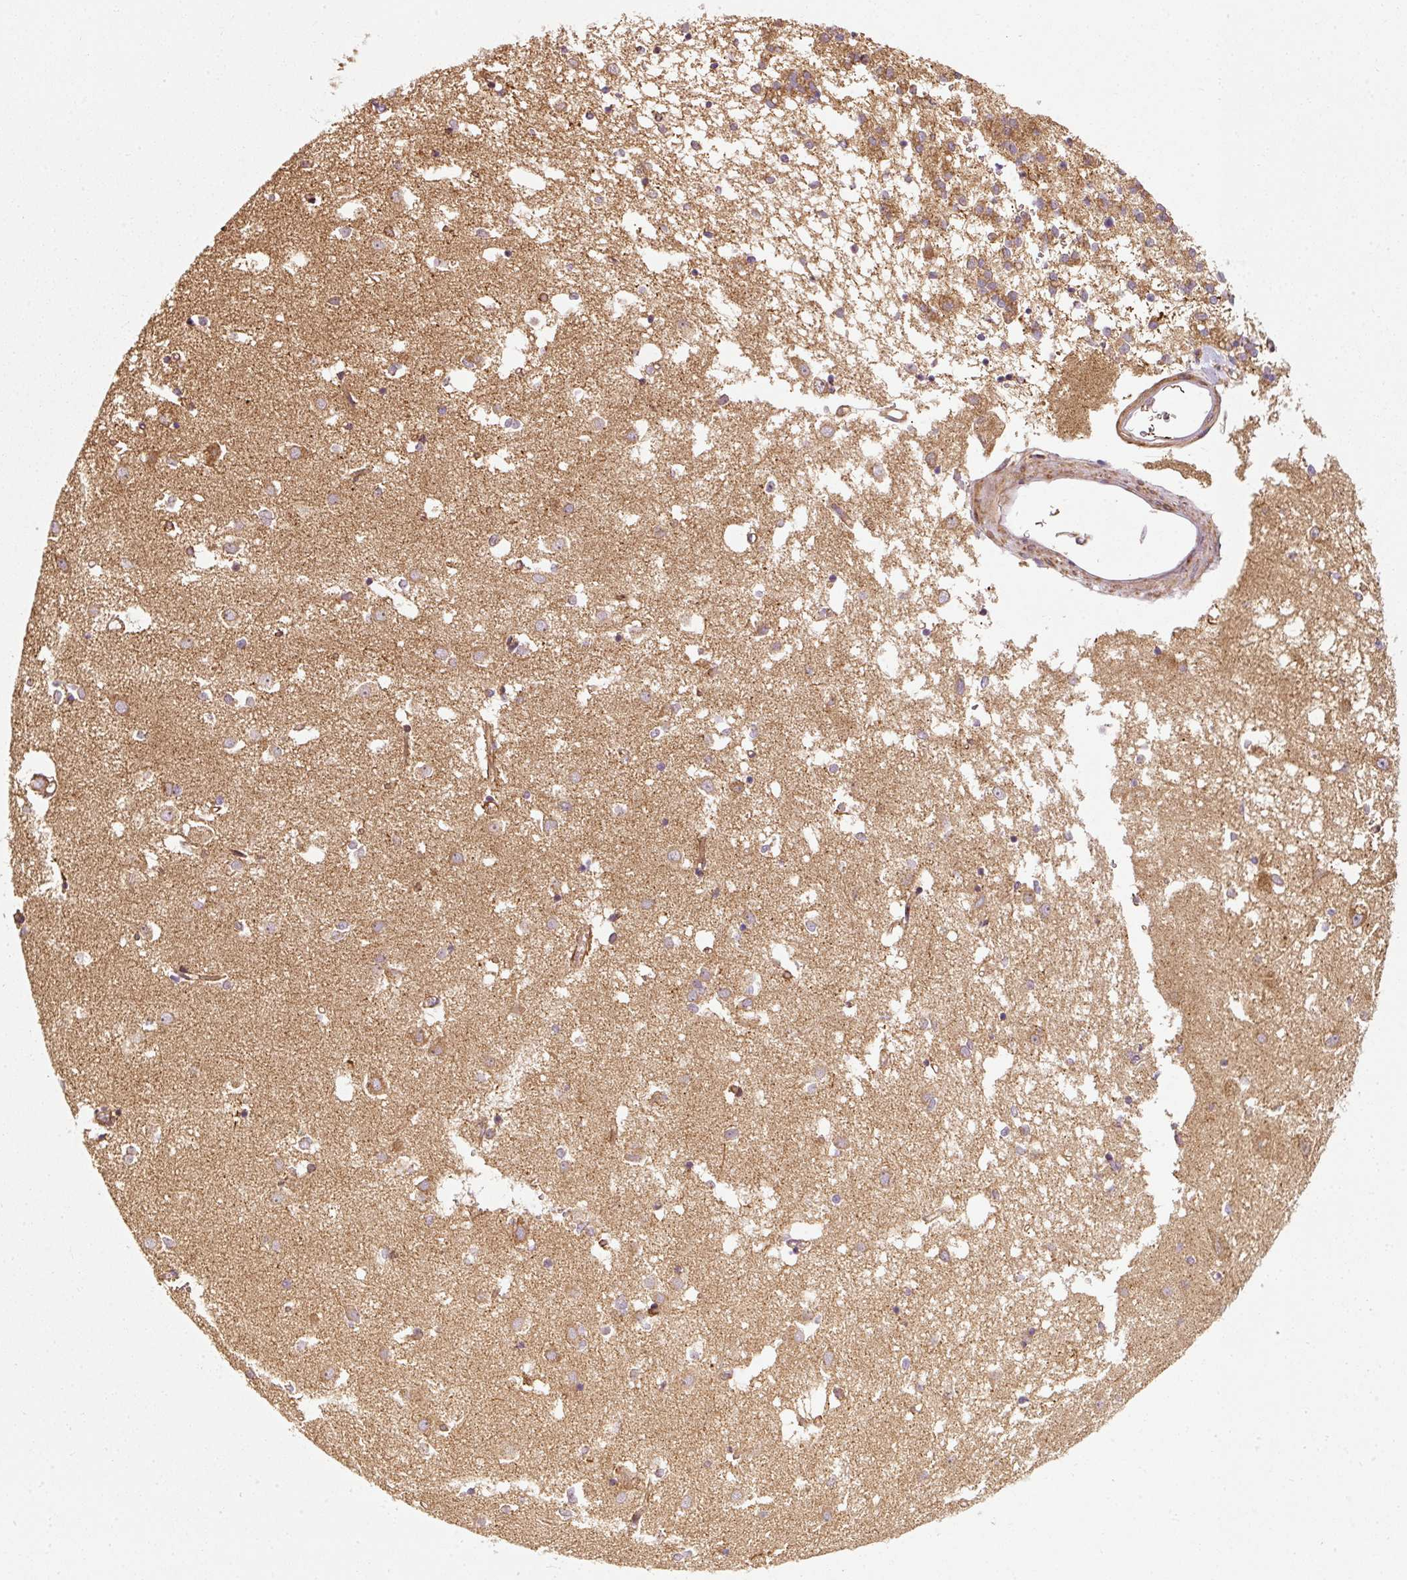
{"staining": {"intensity": "strong", "quantity": "25%-75%", "location": "cytoplasmic/membranous"}, "tissue": "caudate", "cell_type": "Glial cells", "image_type": "normal", "snomed": [{"axis": "morphology", "description": "Normal tissue, NOS"}, {"axis": "topography", "description": "Lateral ventricle wall"}], "caption": "Caudate stained with IHC reveals strong cytoplasmic/membranous staining in approximately 25%-75% of glial cells. (Stains: DAB in brown, nuclei in blue, Microscopy: brightfield microscopy at high magnification).", "gene": "ISCU", "patient": {"sex": "male", "age": 70}}